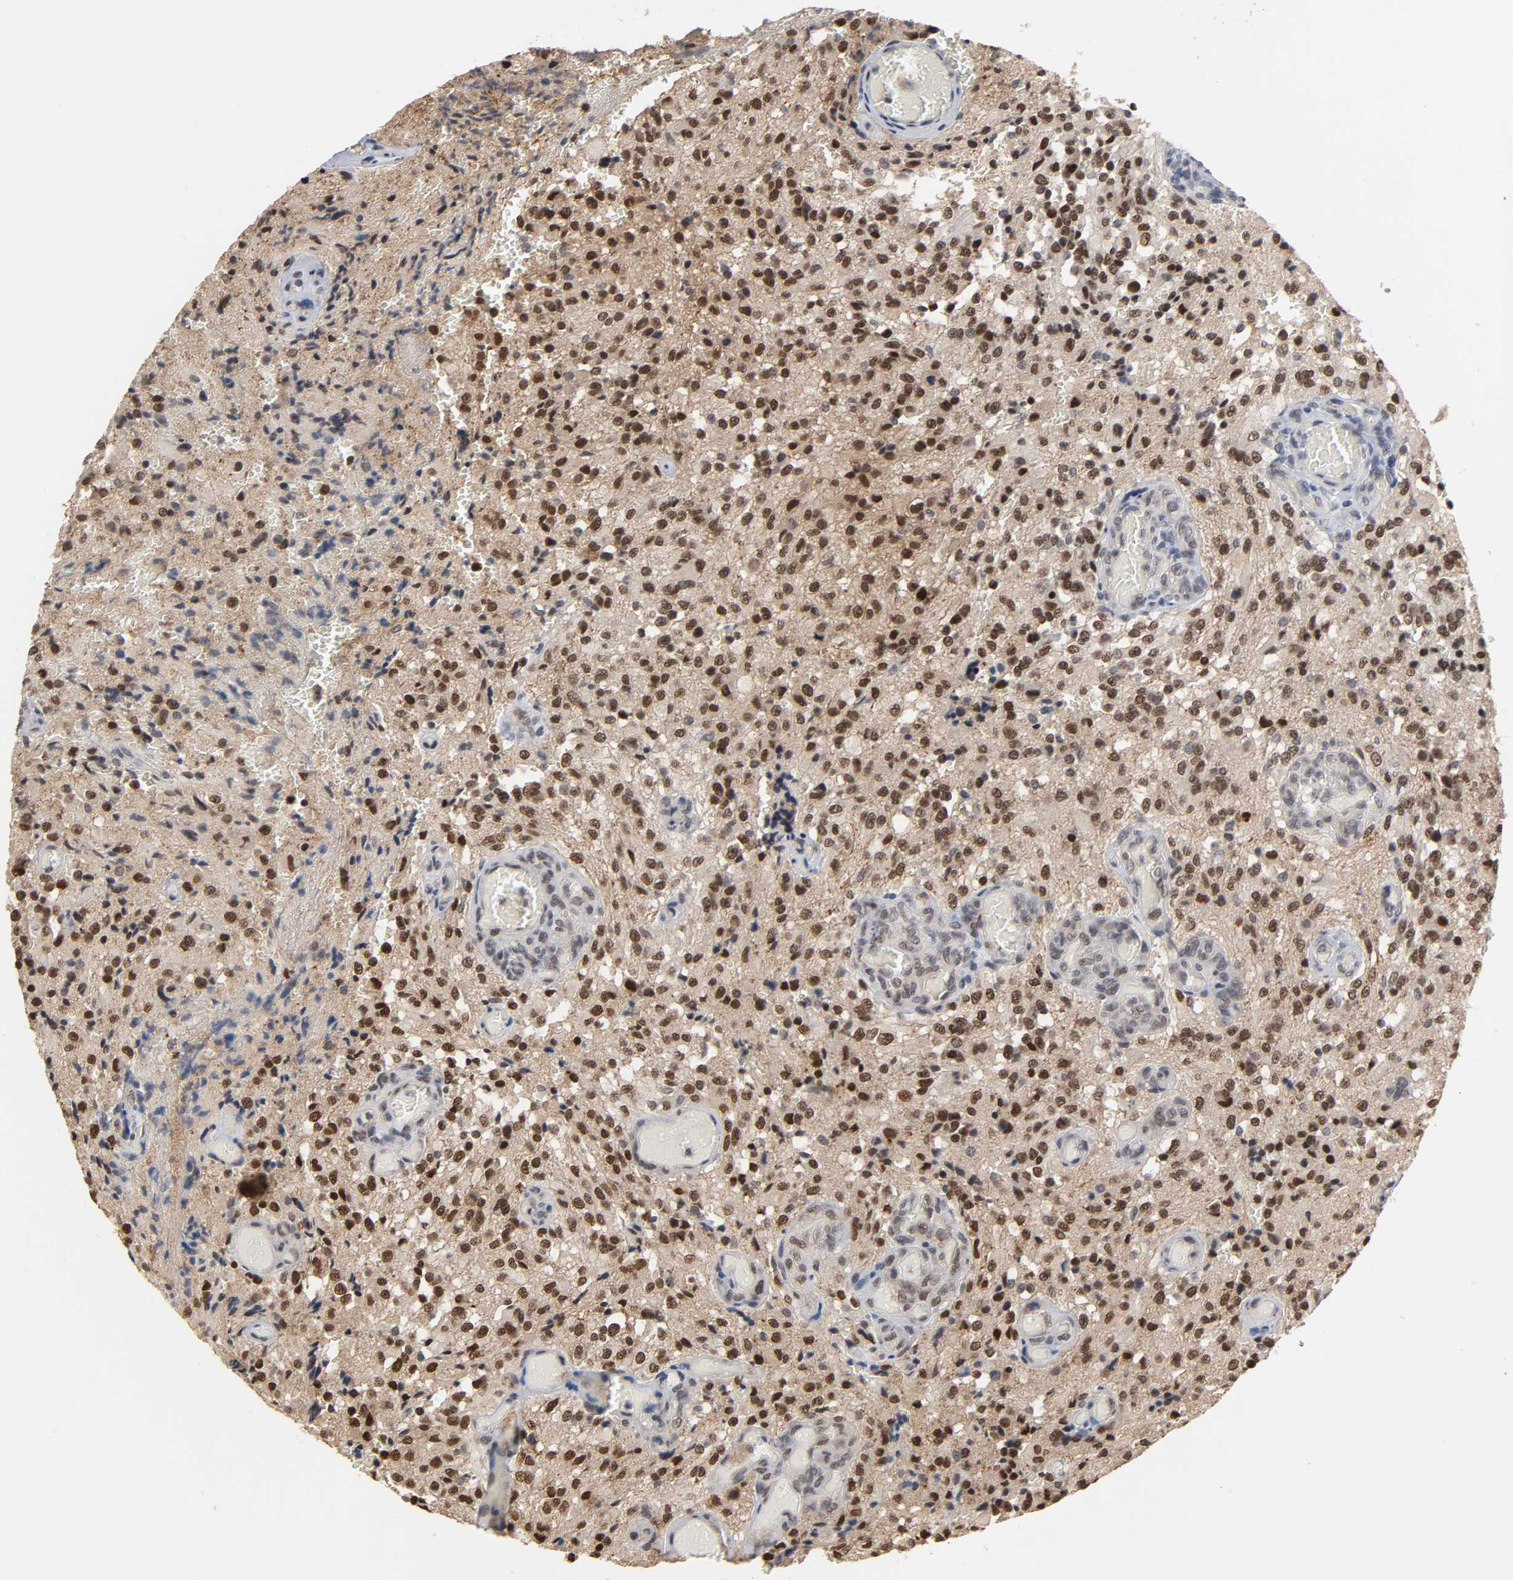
{"staining": {"intensity": "moderate", "quantity": ">75%", "location": "nuclear"}, "tissue": "glioma", "cell_type": "Tumor cells", "image_type": "cancer", "snomed": [{"axis": "morphology", "description": "Normal tissue, NOS"}, {"axis": "morphology", "description": "Glioma, malignant, High grade"}, {"axis": "topography", "description": "Cerebral cortex"}], "caption": "High-grade glioma (malignant) tissue shows moderate nuclear expression in approximately >75% of tumor cells (brown staining indicates protein expression, while blue staining denotes nuclei).", "gene": "HTR1E", "patient": {"sex": "male", "age": 56}}